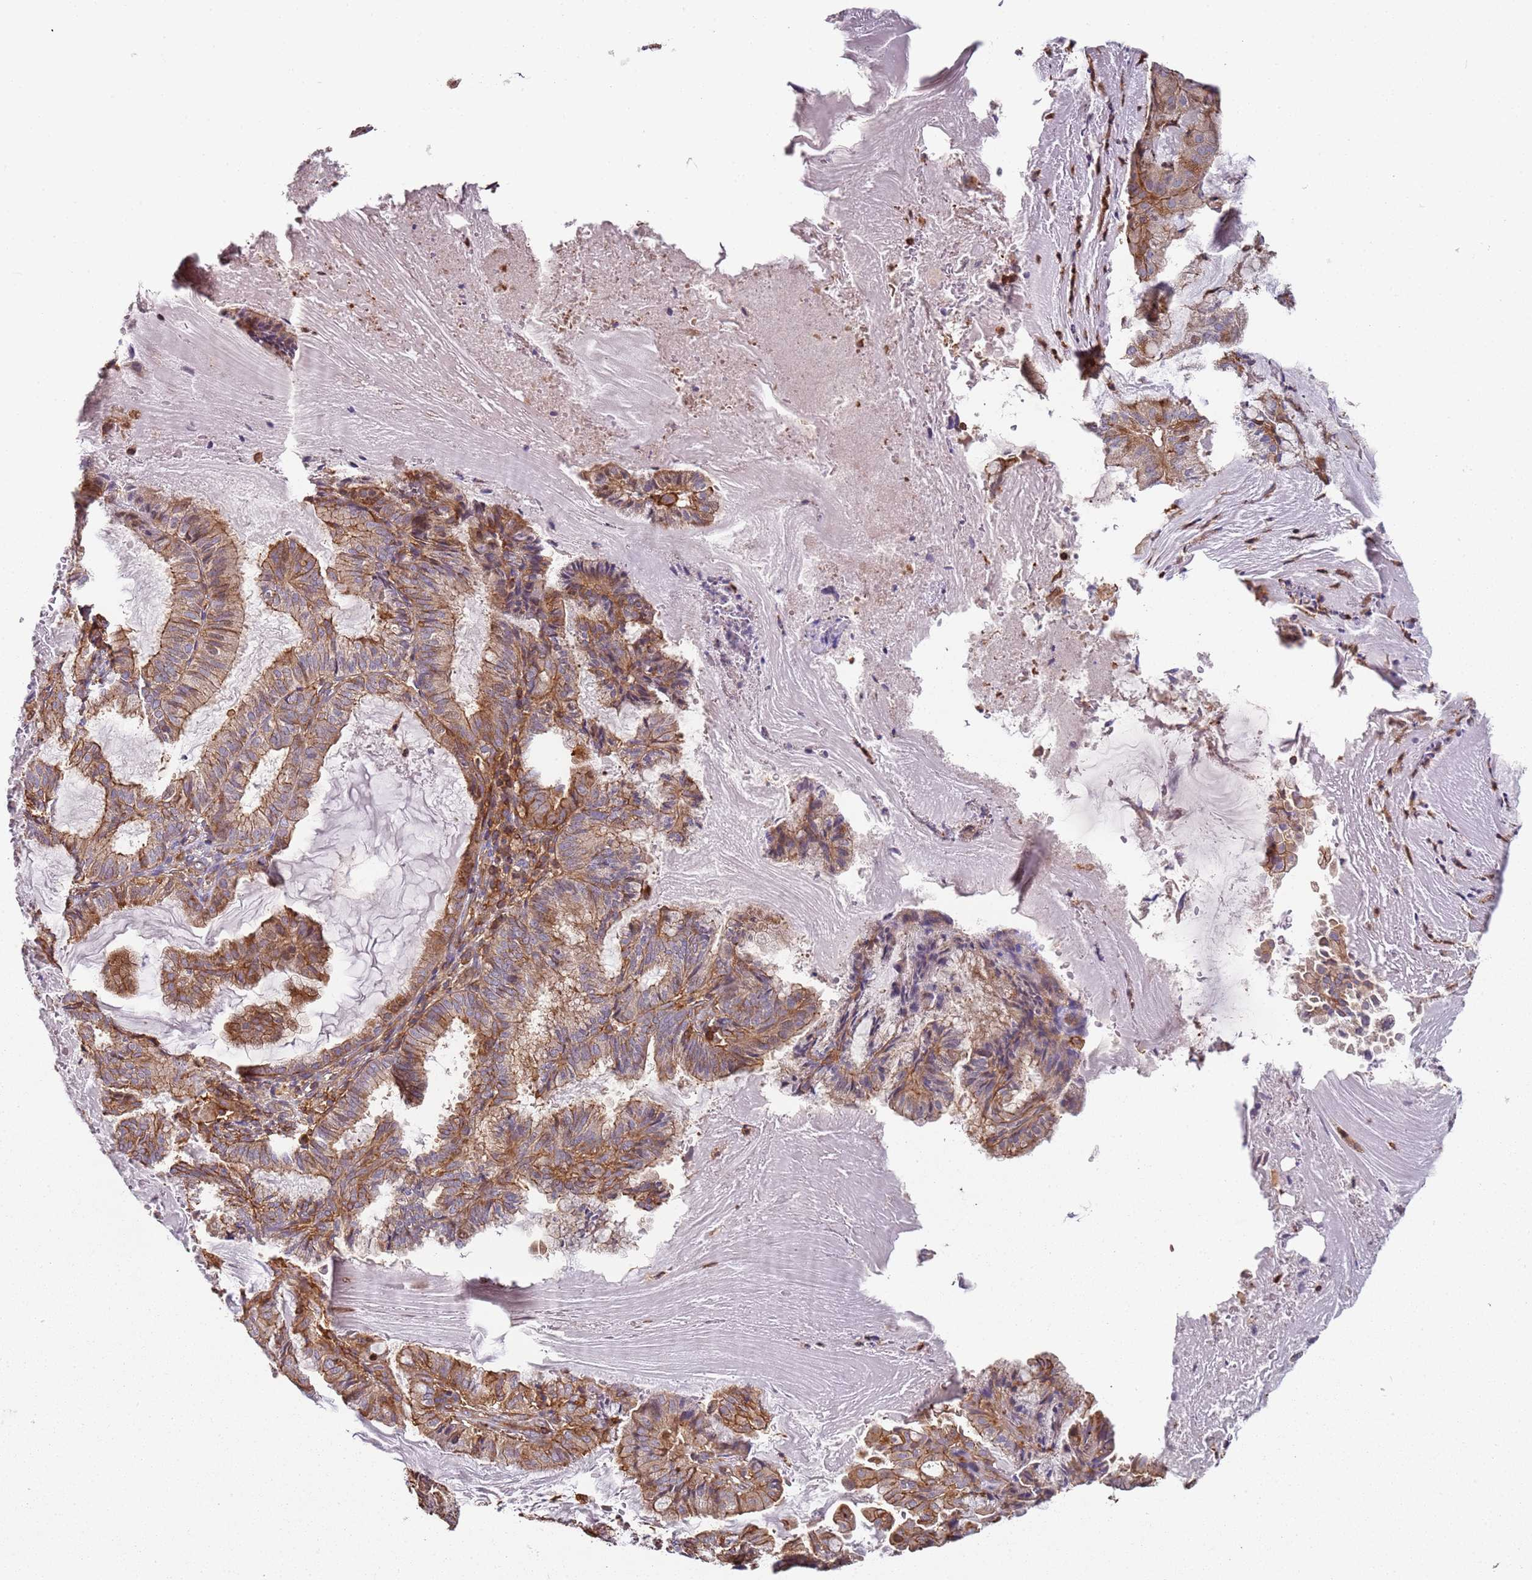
{"staining": {"intensity": "moderate", "quantity": ">75%", "location": "cytoplasmic/membranous"}, "tissue": "endometrial cancer", "cell_type": "Tumor cells", "image_type": "cancer", "snomed": [{"axis": "morphology", "description": "Adenocarcinoma, NOS"}, {"axis": "topography", "description": "Endometrium"}], "caption": "This is an image of immunohistochemistry (IHC) staining of endometrial adenocarcinoma, which shows moderate staining in the cytoplasmic/membranous of tumor cells.", "gene": "CYP2U1", "patient": {"sex": "female", "age": 86}}